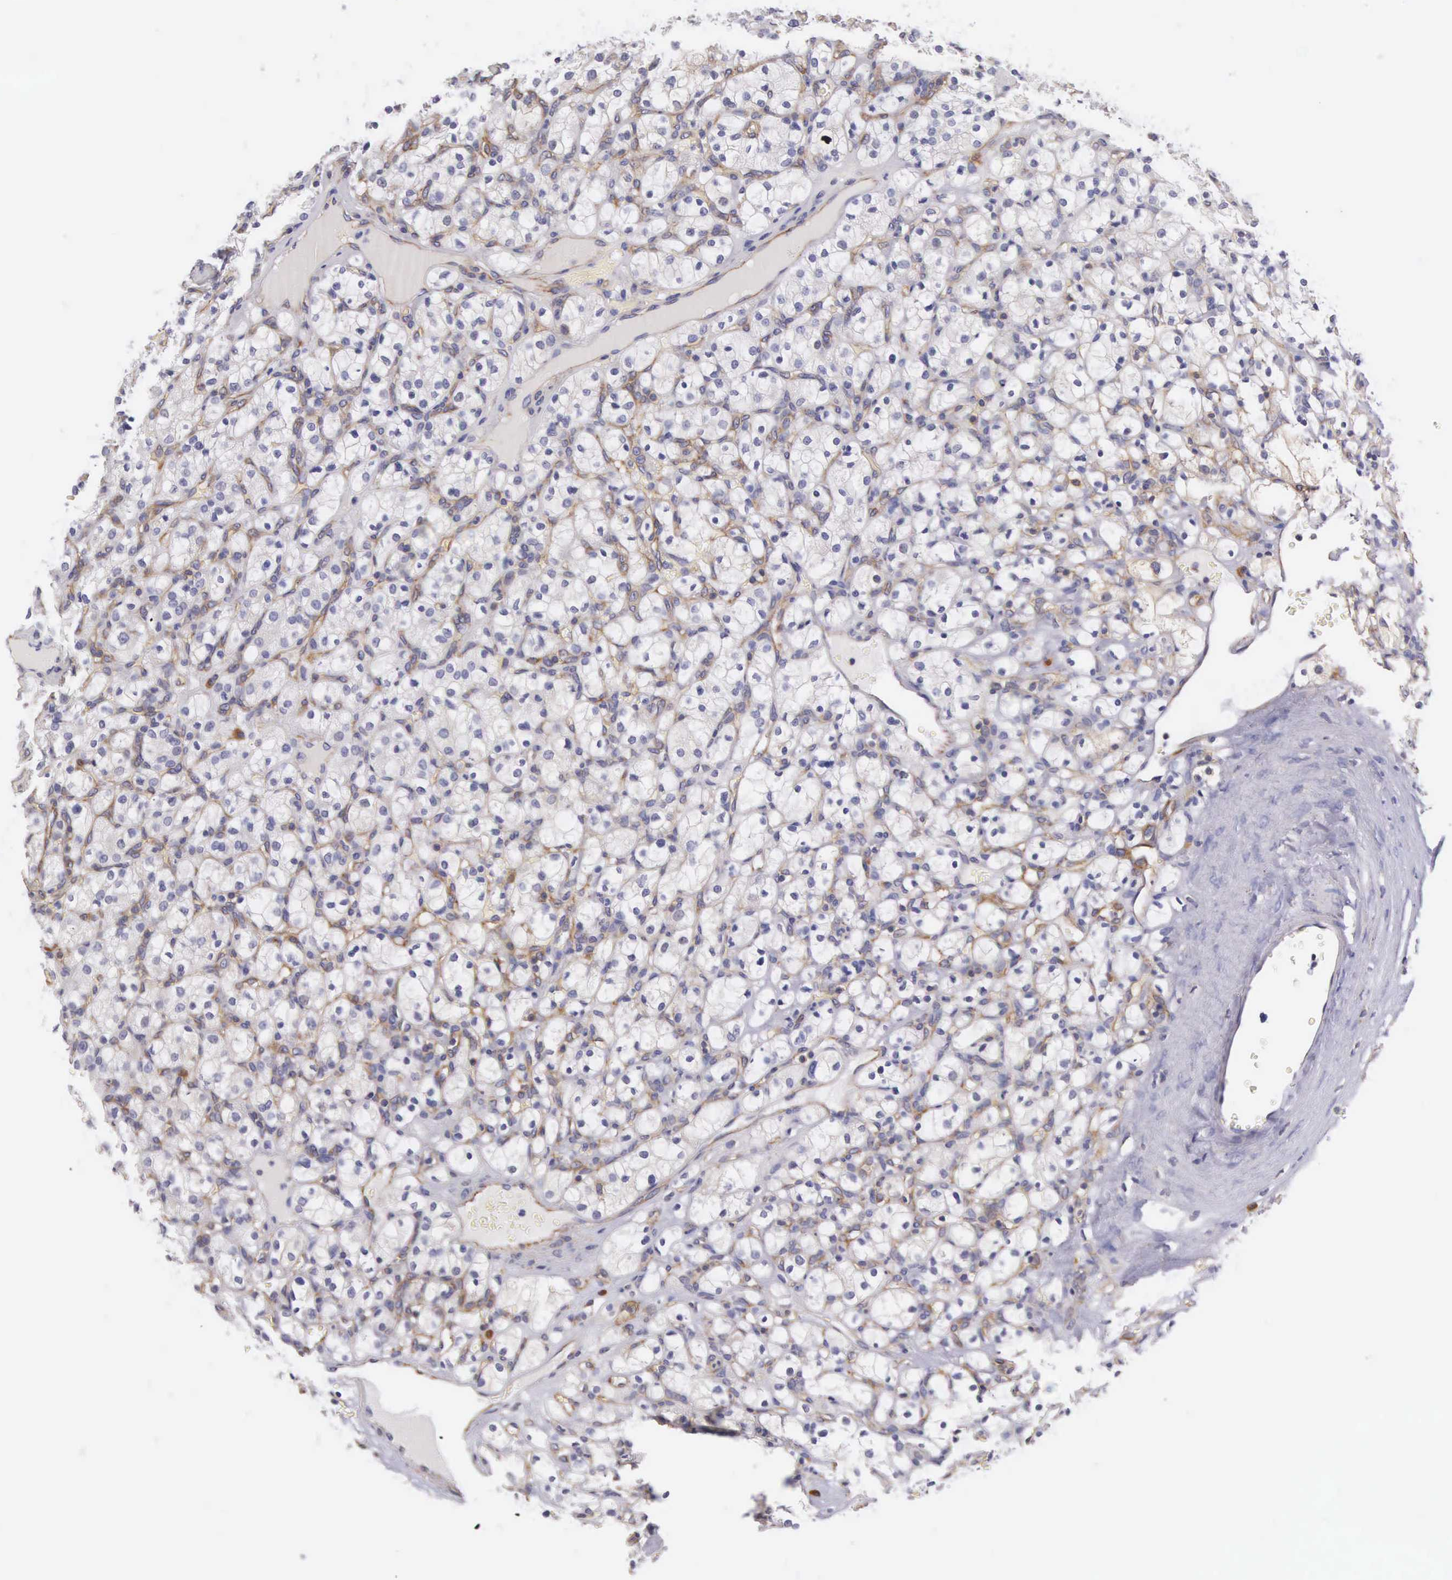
{"staining": {"intensity": "negative", "quantity": "none", "location": "none"}, "tissue": "renal cancer", "cell_type": "Tumor cells", "image_type": "cancer", "snomed": [{"axis": "morphology", "description": "Adenocarcinoma, NOS"}, {"axis": "topography", "description": "Kidney"}], "caption": "This is a histopathology image of immunohistochemistry (IHC) staining of renal cancer (adenocarcinoma), which shows no staining in tumor cells.", "gene": "OSBPL3", "patient": {"sex": "female", "age": 83}}